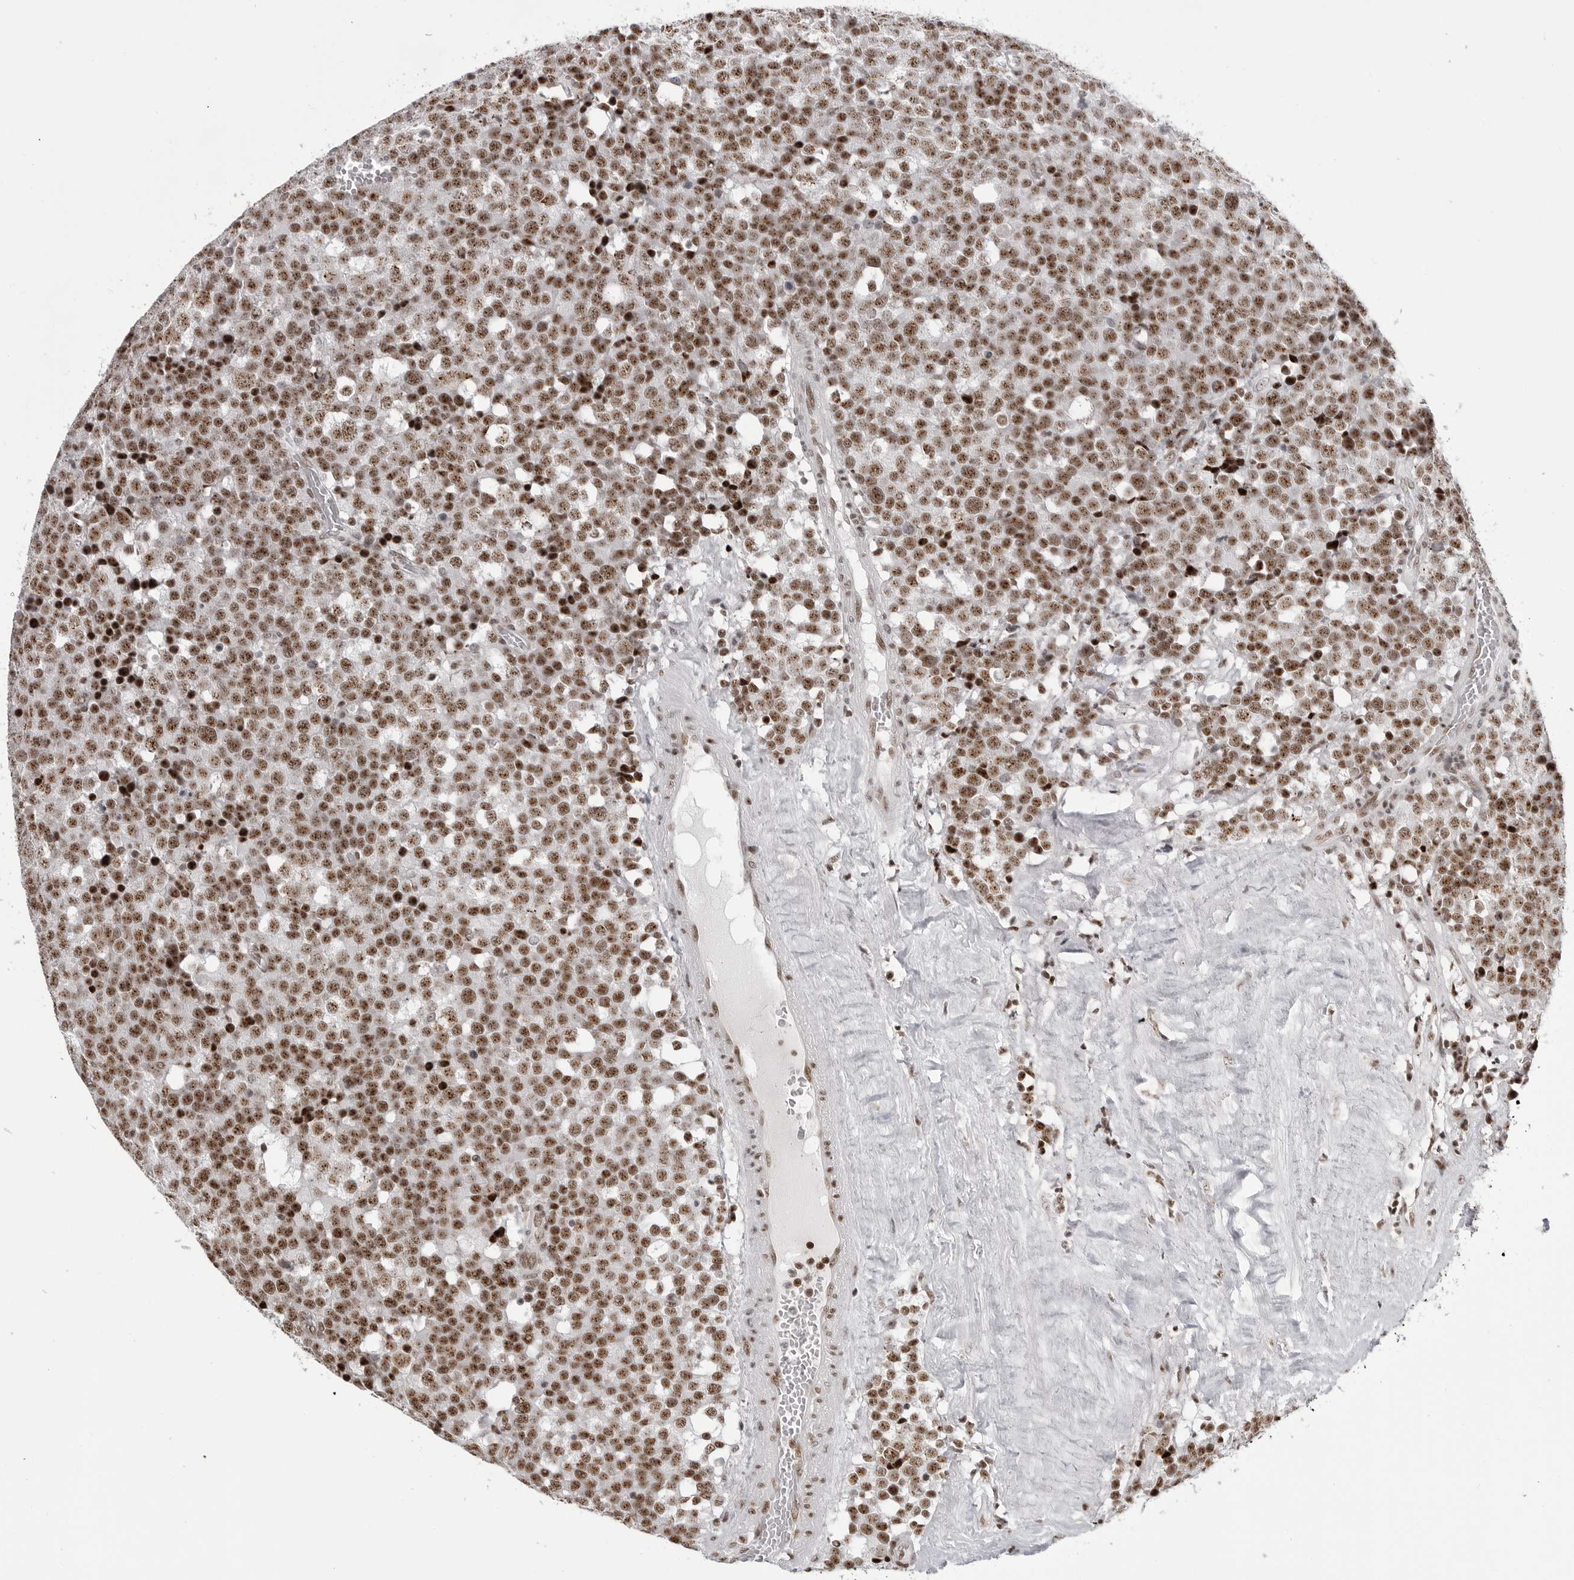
{"staining": {"intensity": "moderate", "quantity": ">75%", "location": "nuclear"}, "tissue": "testis cancer", "cell_type": "Tumor cells", "image_type": "cancer", "snomed": [{"axis": "morphology", "description": "Seminoma, NOS"}, {"axis": "topography", "description": "Testis"}], "caption": "Immunohistochemical staining of human testis cancer (seminoma) reveals medium levels of moderate nuclear protein positivity in about >75% of tumor cells.", "gene": "WRAP53", "patient": {"sex": "male", "age": 71}}